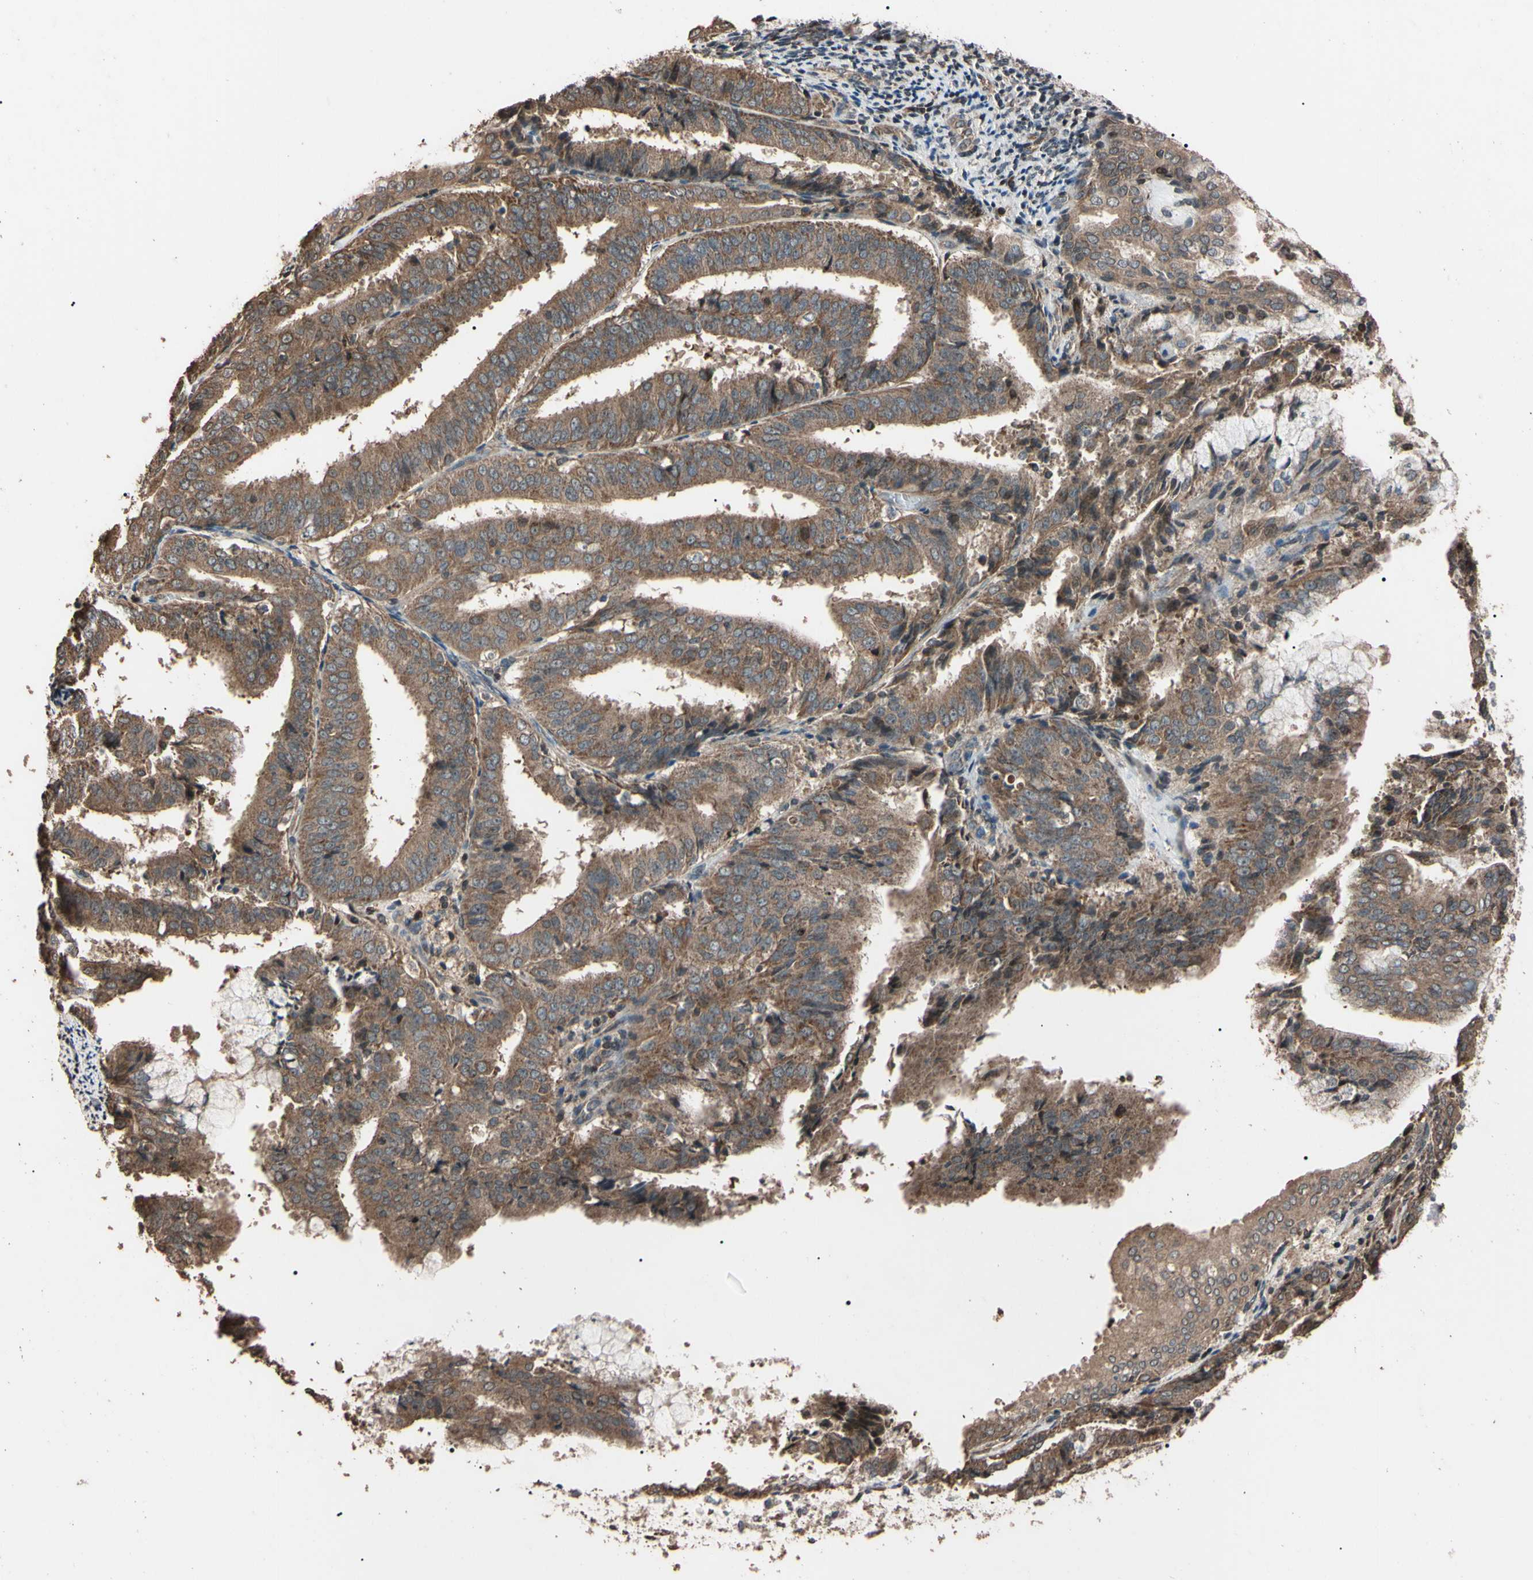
{"staining": {"intensity": "moderate", "quantity": ">75%", "location": "cytoplasmic/membranous"}, "tissue": "endometrial cancer", "cell_type": "Tumor cells", "image_type": "cancer", "snomed": [{"axis": "morphology", "description": "Adenocarcinoma, NOS"}, {"axis": "topography", "description": "Endometrium"}], "caption": "An image of human endometrial cancer (adenocarcinoma) stained for a protein shows moderate cytoplasmic/membranous brown staining in tumor cells.", "gene": "TNFRSF1A", "patient": {"sex": "female", "age": 63}}